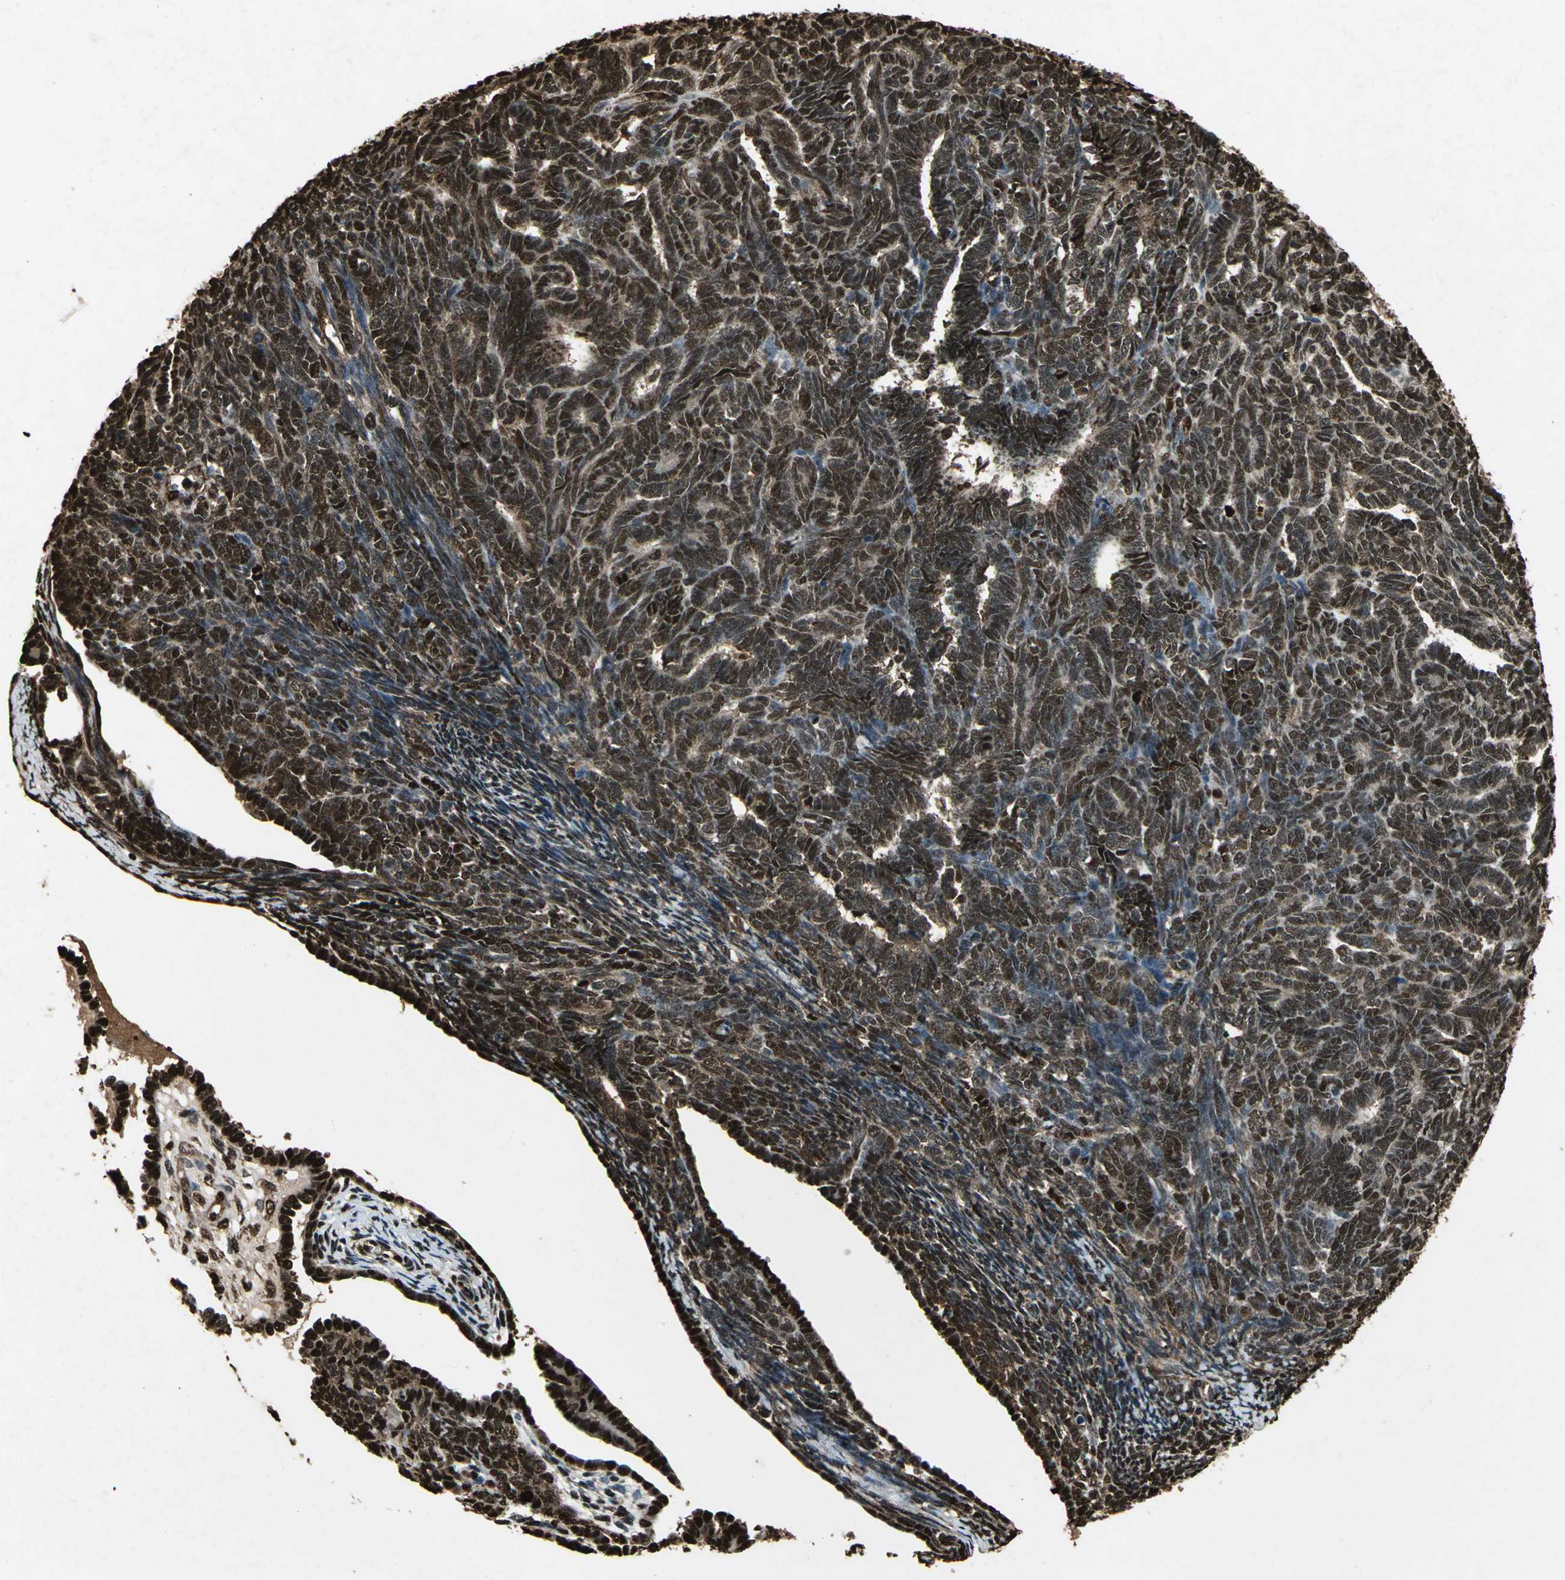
{"staining": {"intensity": "strong", "quantity": ">75%", "location": "nuclear"}, "tissue": "endometrial cancer", "cell_type": "Tumor cells", "image_type": "cancer", "snomed": [{"axis": "morphology", "description": "Neoplasm, malignant, NOS"}, {"axis": "topography", "description": "Endometrium"}], "caption": "This is an image of IHC staining of endometrial cancer, which shows strong staining in the nuclear of tumor cells.", "gene": "ANP32A", "patient": {"sex": "female", "age": 74}}